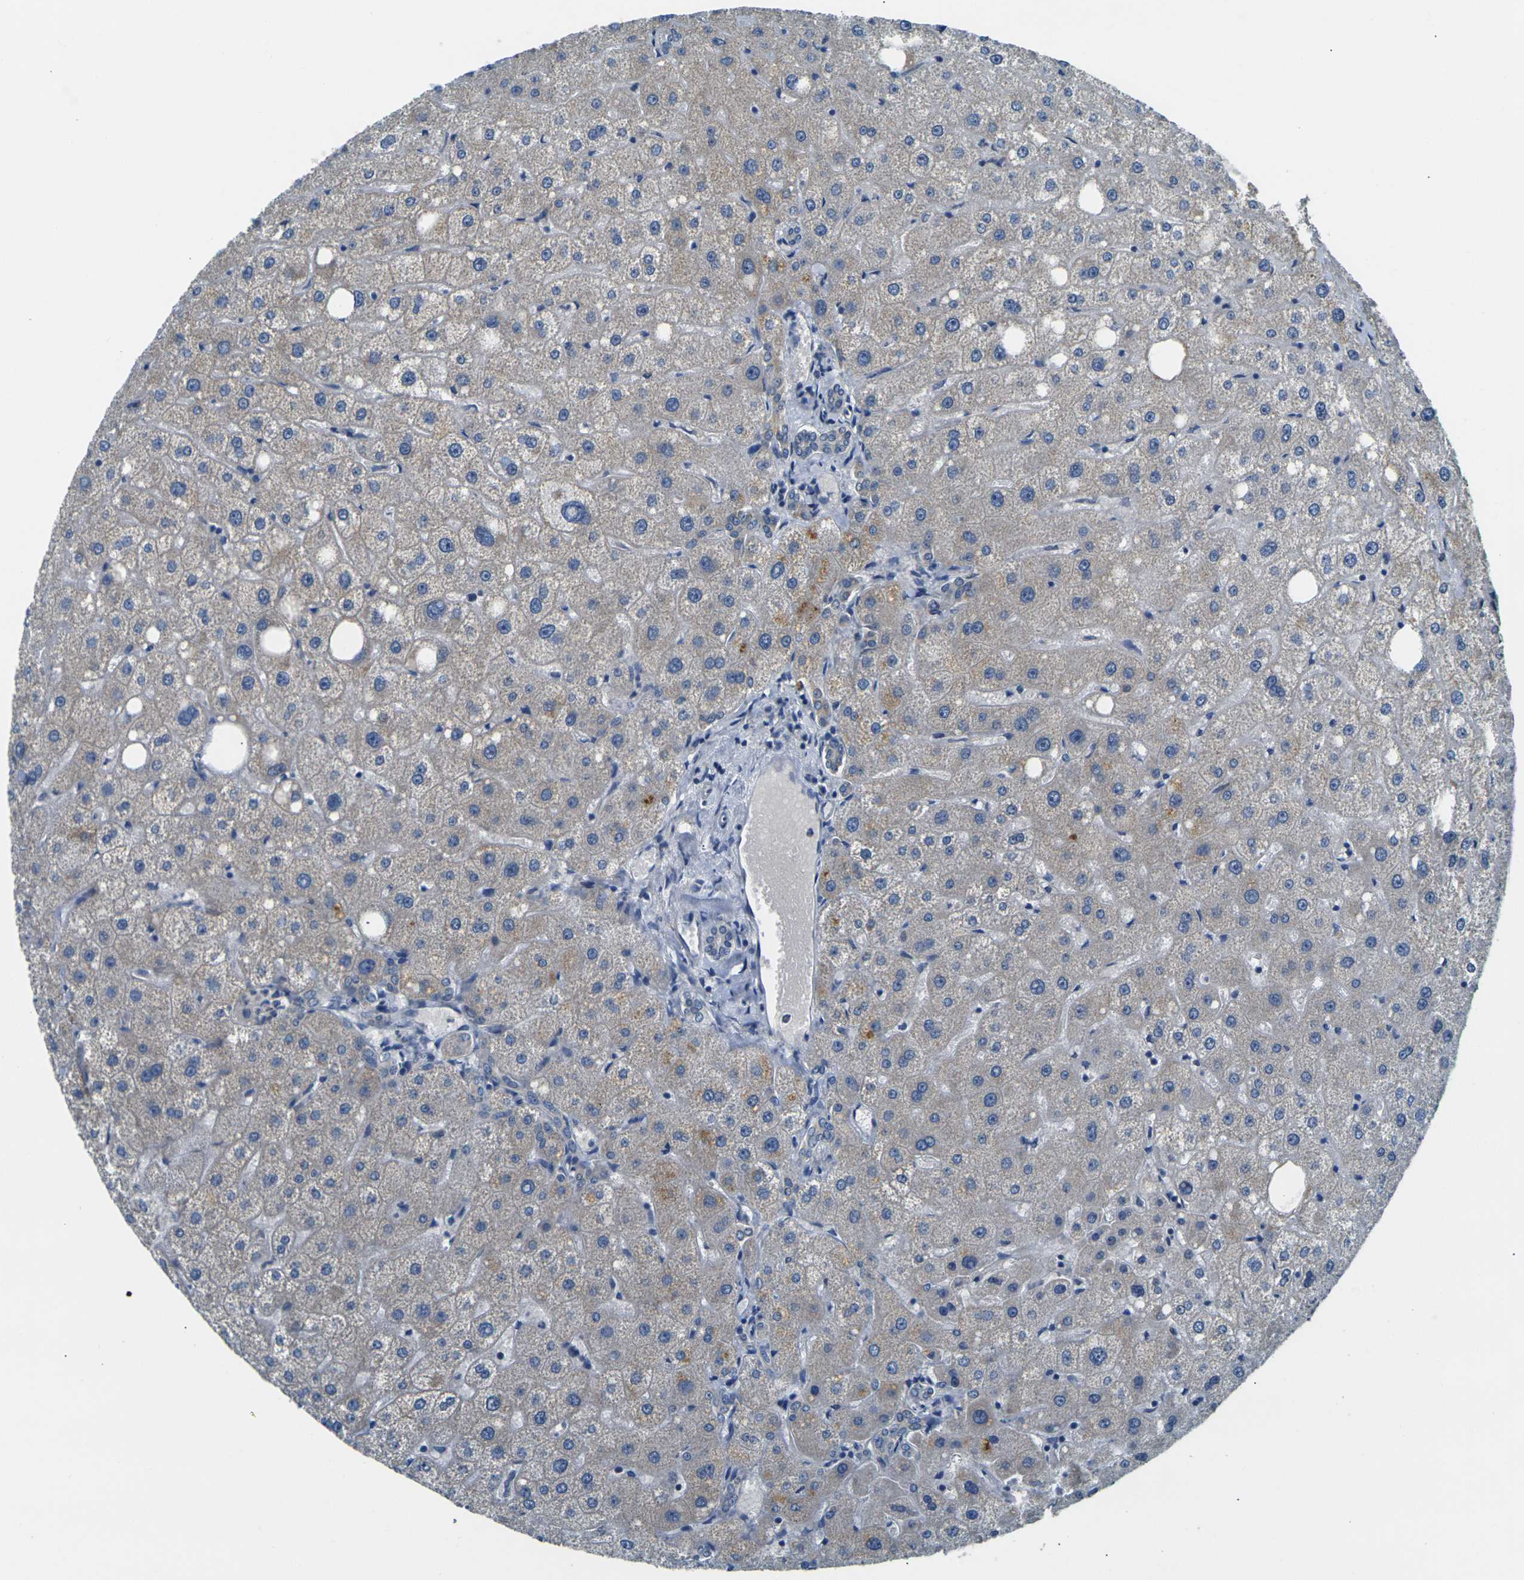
{"staining": {"intensity": "negative", "quantity": "none", "location": "none"}, "tissue": "liver", "cell_type": "Cholangiocytes", "image_type": "normal", "snomed": [{"axis": "morphology", "description": "Normal tissue, NOS"}, {"axis": "topography", "description": "Liver"}], "caption": "Cholangiocytes are negative for protein expression in normal human liver. The staining was performed using DAB (3,3'-diaminobenzidine) to visualize the protein expression in brown, while the nuclei were stained in blue with hematoxylin (Magnification: 20x).", "gene": "SHISAL2B", "patient": {"sex": "male", "age": 73}}